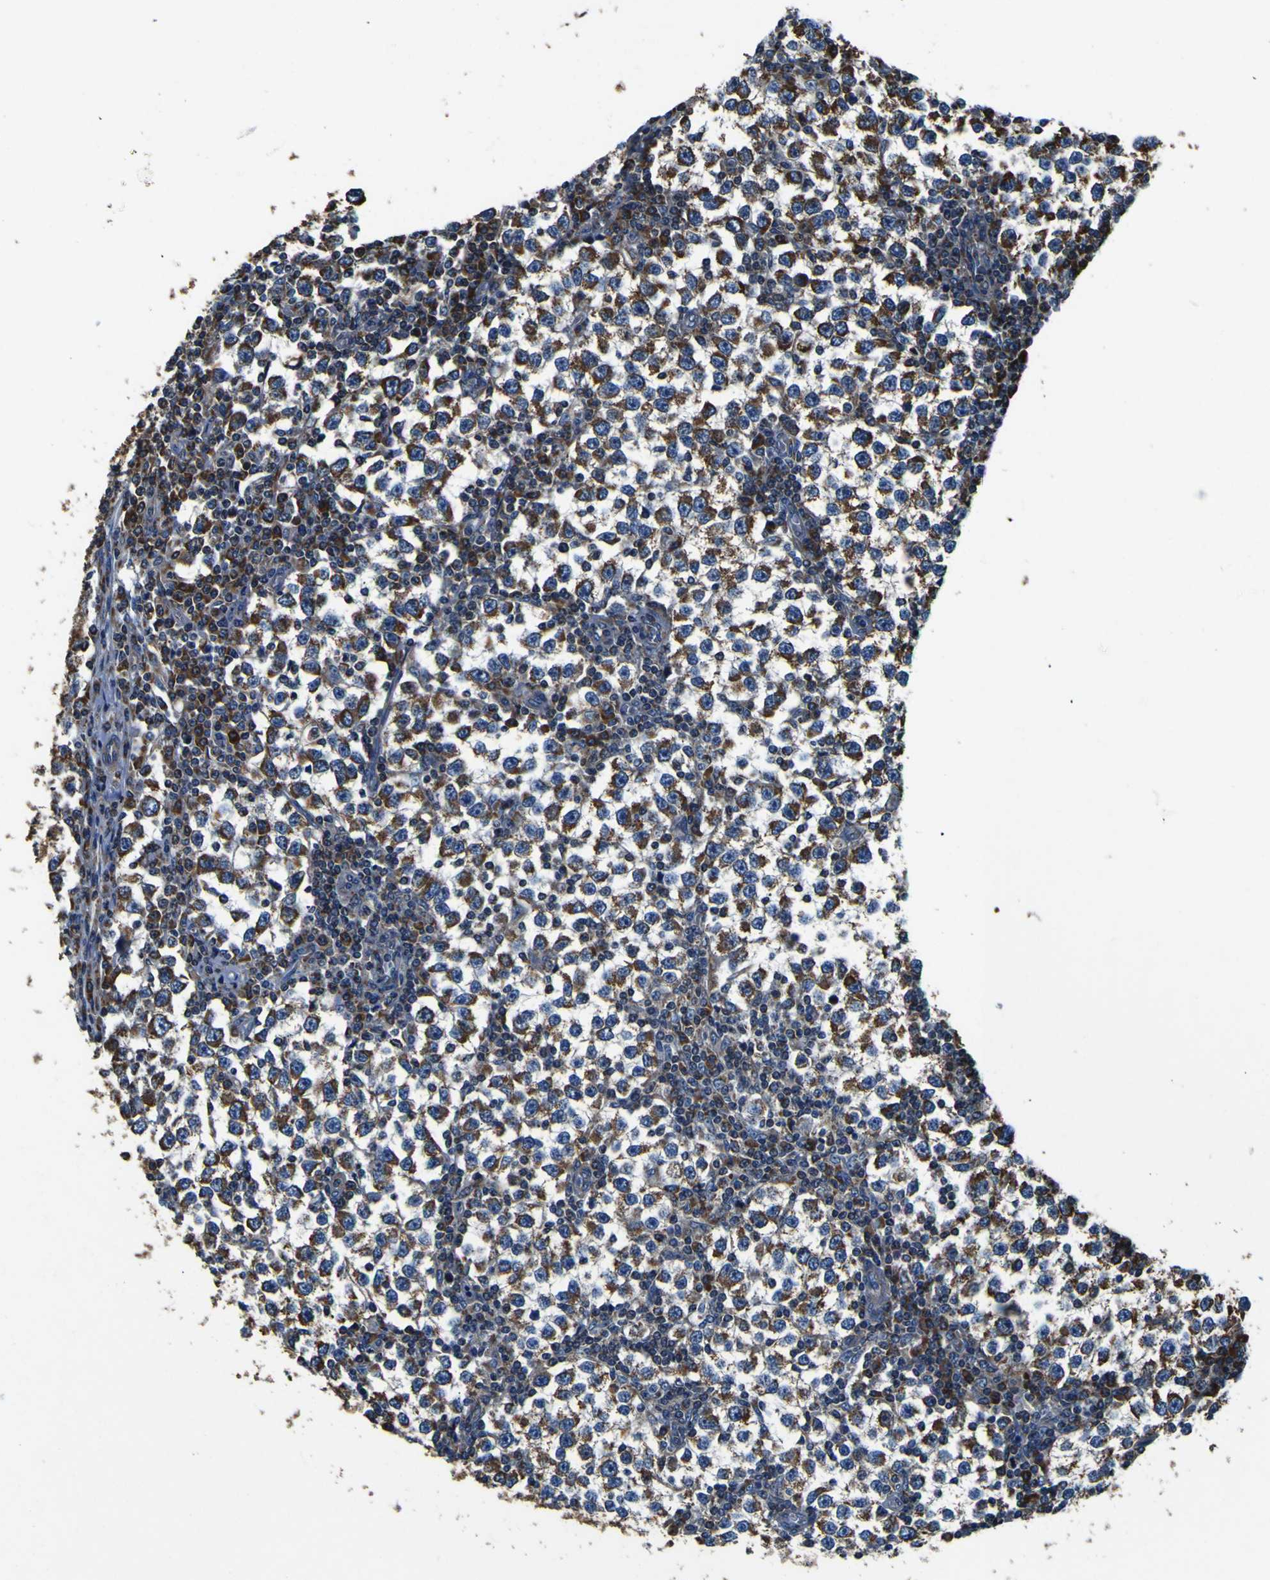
{"staining": {"intensity": "moderate", "quantity": ">75%", "location": "cytoplasmic/membranous"}, "tissue": "testis cancer", "cell_type": "Tumor cells", "image_type": "cancer", "snomed": [{"axis": "morphology", "description": "Seminoma, NOS"}, {"axis": "topography", "description": "Testis"}], "caption": "Moderate cytoplasmic/membranous protein expression is seen in approximately >75% of tumor cells in testis cancer. Nuclei are stained in blue.", "gene": "INPP5A", "patient": {"sex": "male", "age": 65}}